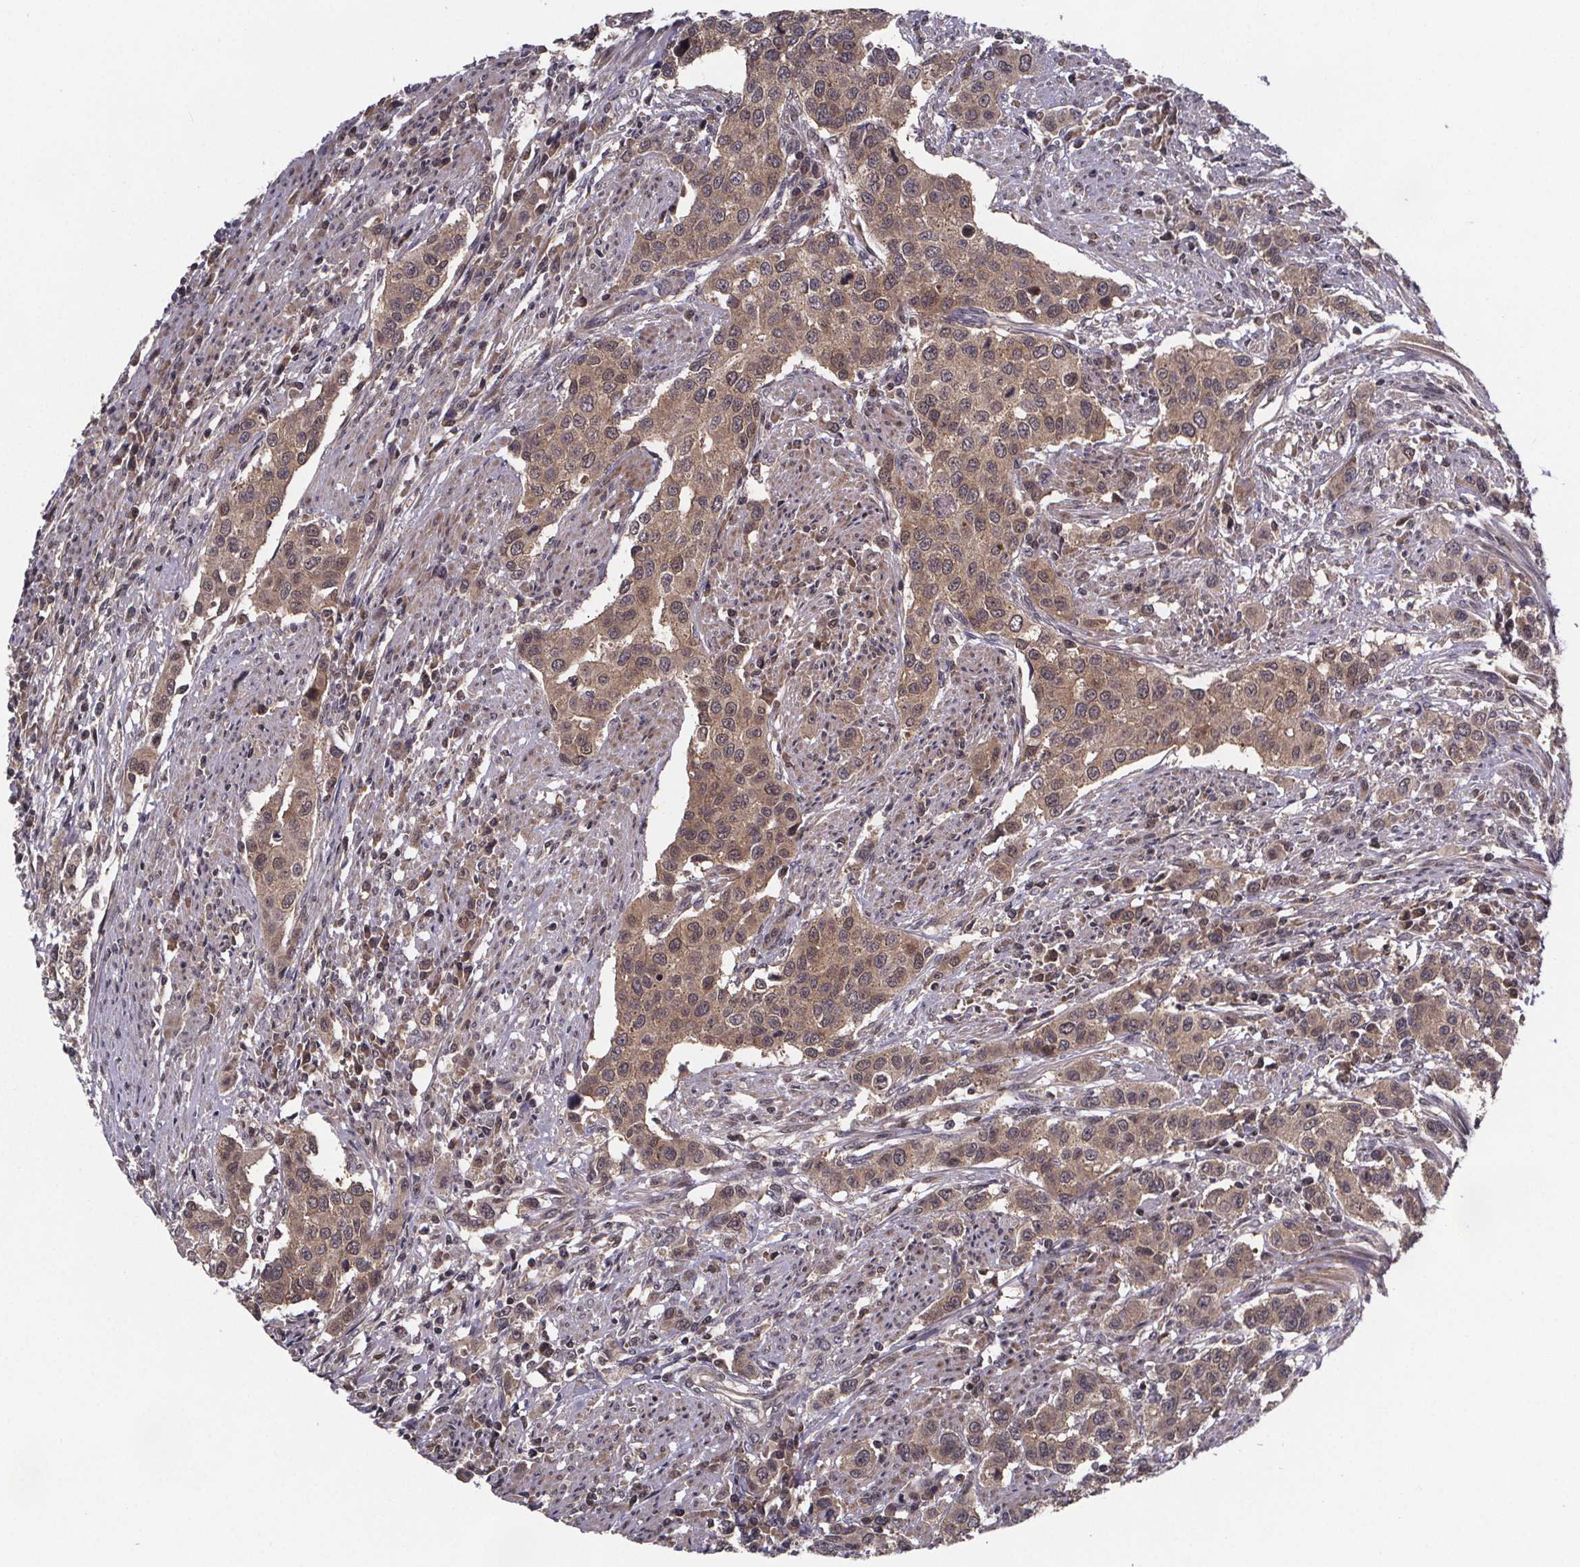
{"staining": {"intensity": "weak", "quantity": ">75%", "location": "cytoplasmic/membranous"}, "tissue": "urothelial cancer", "cell_type": "Tumor cells", "image_type": "cancer", "snomed": [{"axis": "morphology", "description": "Urothelial carcinoma, High grade"}, {"axis": "topography", "description": "Urinary bladder"}], "caption": "Immunohistochemical staining of high-grade urothelial carcinoma shows low levels of weak cytoplasmic/membranous positivity in approximately >75% of tumor cells. (DAB (3,3'-diaminobenzidine) IHC with brightfield microscopy, high magnification).", "gene": "FN3KRP", "patient": {"sex": "female", "age": 58}}